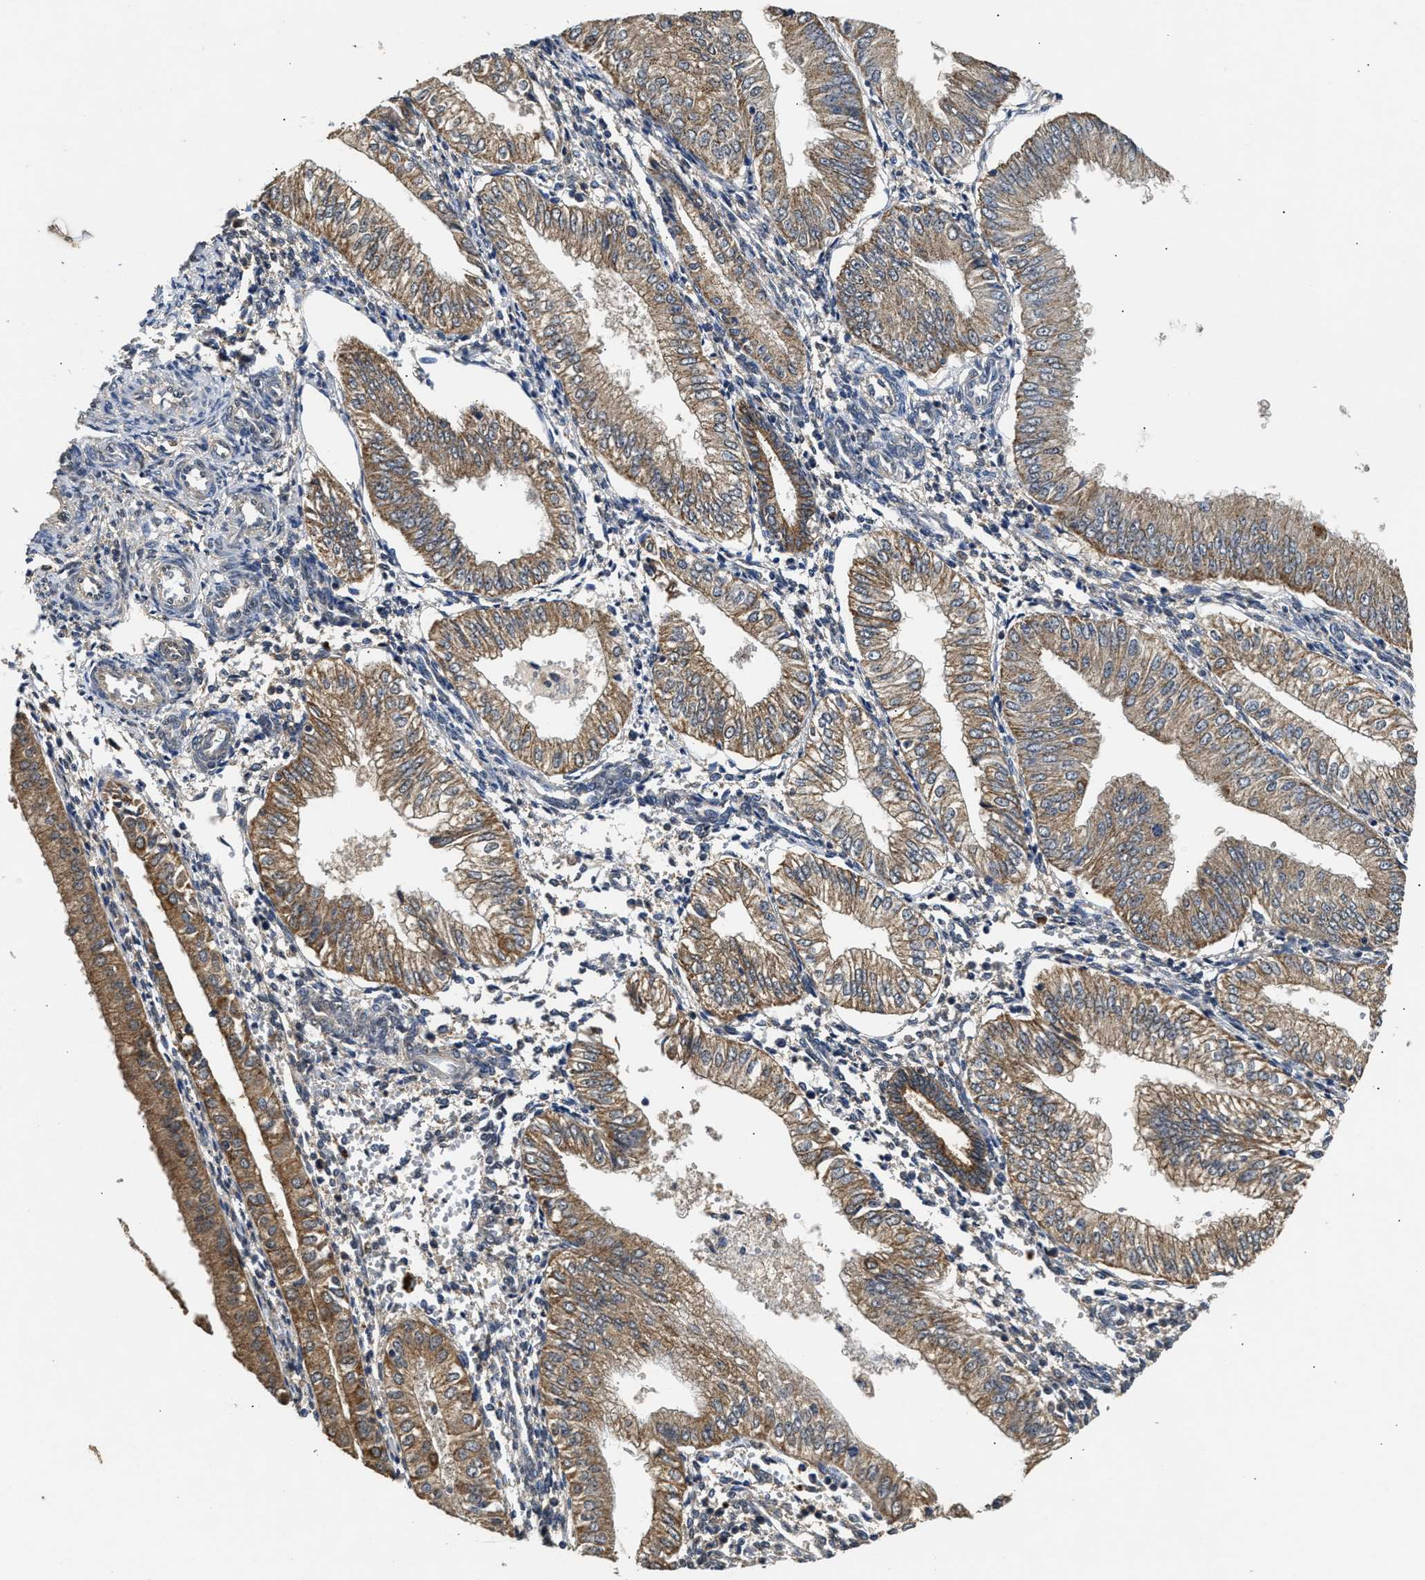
{"staining": {"intensity": "moderate", "quantity": ">75%", "location": "cytoplasmic/membranous"}, "tissue": "endometrial cancer", "cell_type": "Tumor cells", "image_type": "cancer", "snomed": [{"axis": "morphology", "description": "Adenocarcinoma, NOS"}, {"axis": "topography", "description": "Endometrium"}], "caption": "Immunohistochemistry histopathology image of endometrial cancer stained for a protein (brown), which shows medium levels of moderate cytoplasmic/membranous positivity in about >75% of tumor cells.", "gene": "CTNNA1", "patient": {"sex": "female", "age": 53}}